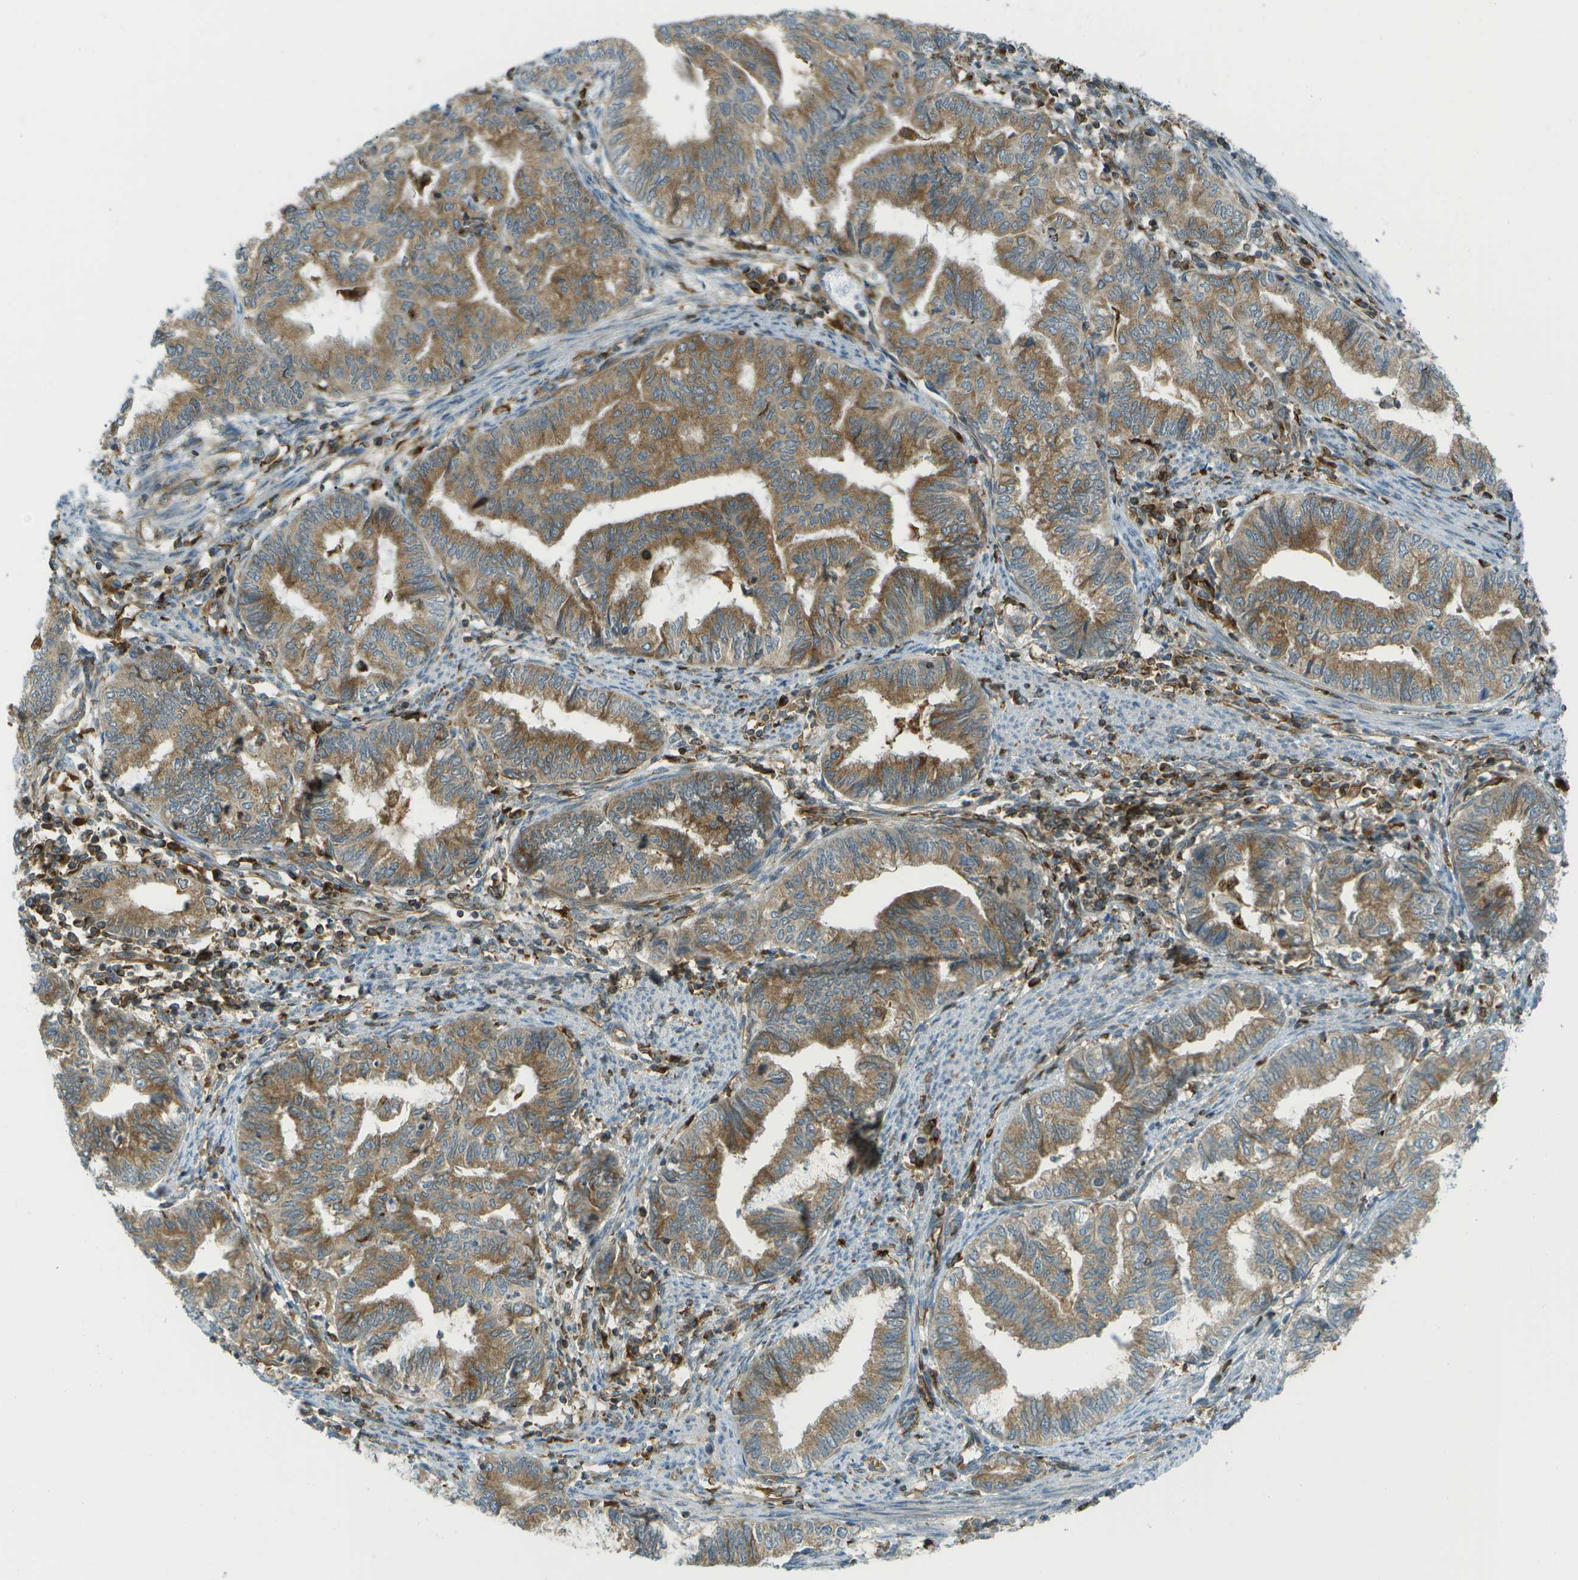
{"staining": {"intensity": "moderate", "quantity": ">75%", "location": "cytoplasmic/membranous"}, "tissue": "endometrial cancer", "cell_type": "Tumor cells", "image_type": "cancer", "snomed": [{"axis": "morphology", "description": "Adenocarcinoma, NOS"}, {"axis": "topography", "description": "Endometrium"}], "caption": "Tumor cells display medium levels of moderate cytoplasmic/membranous expression in approximately >75% of cells in adenocarcinoma (endometrial).", "gene": "TMTC1", "patient": {"sex": "female", "age": 79}}